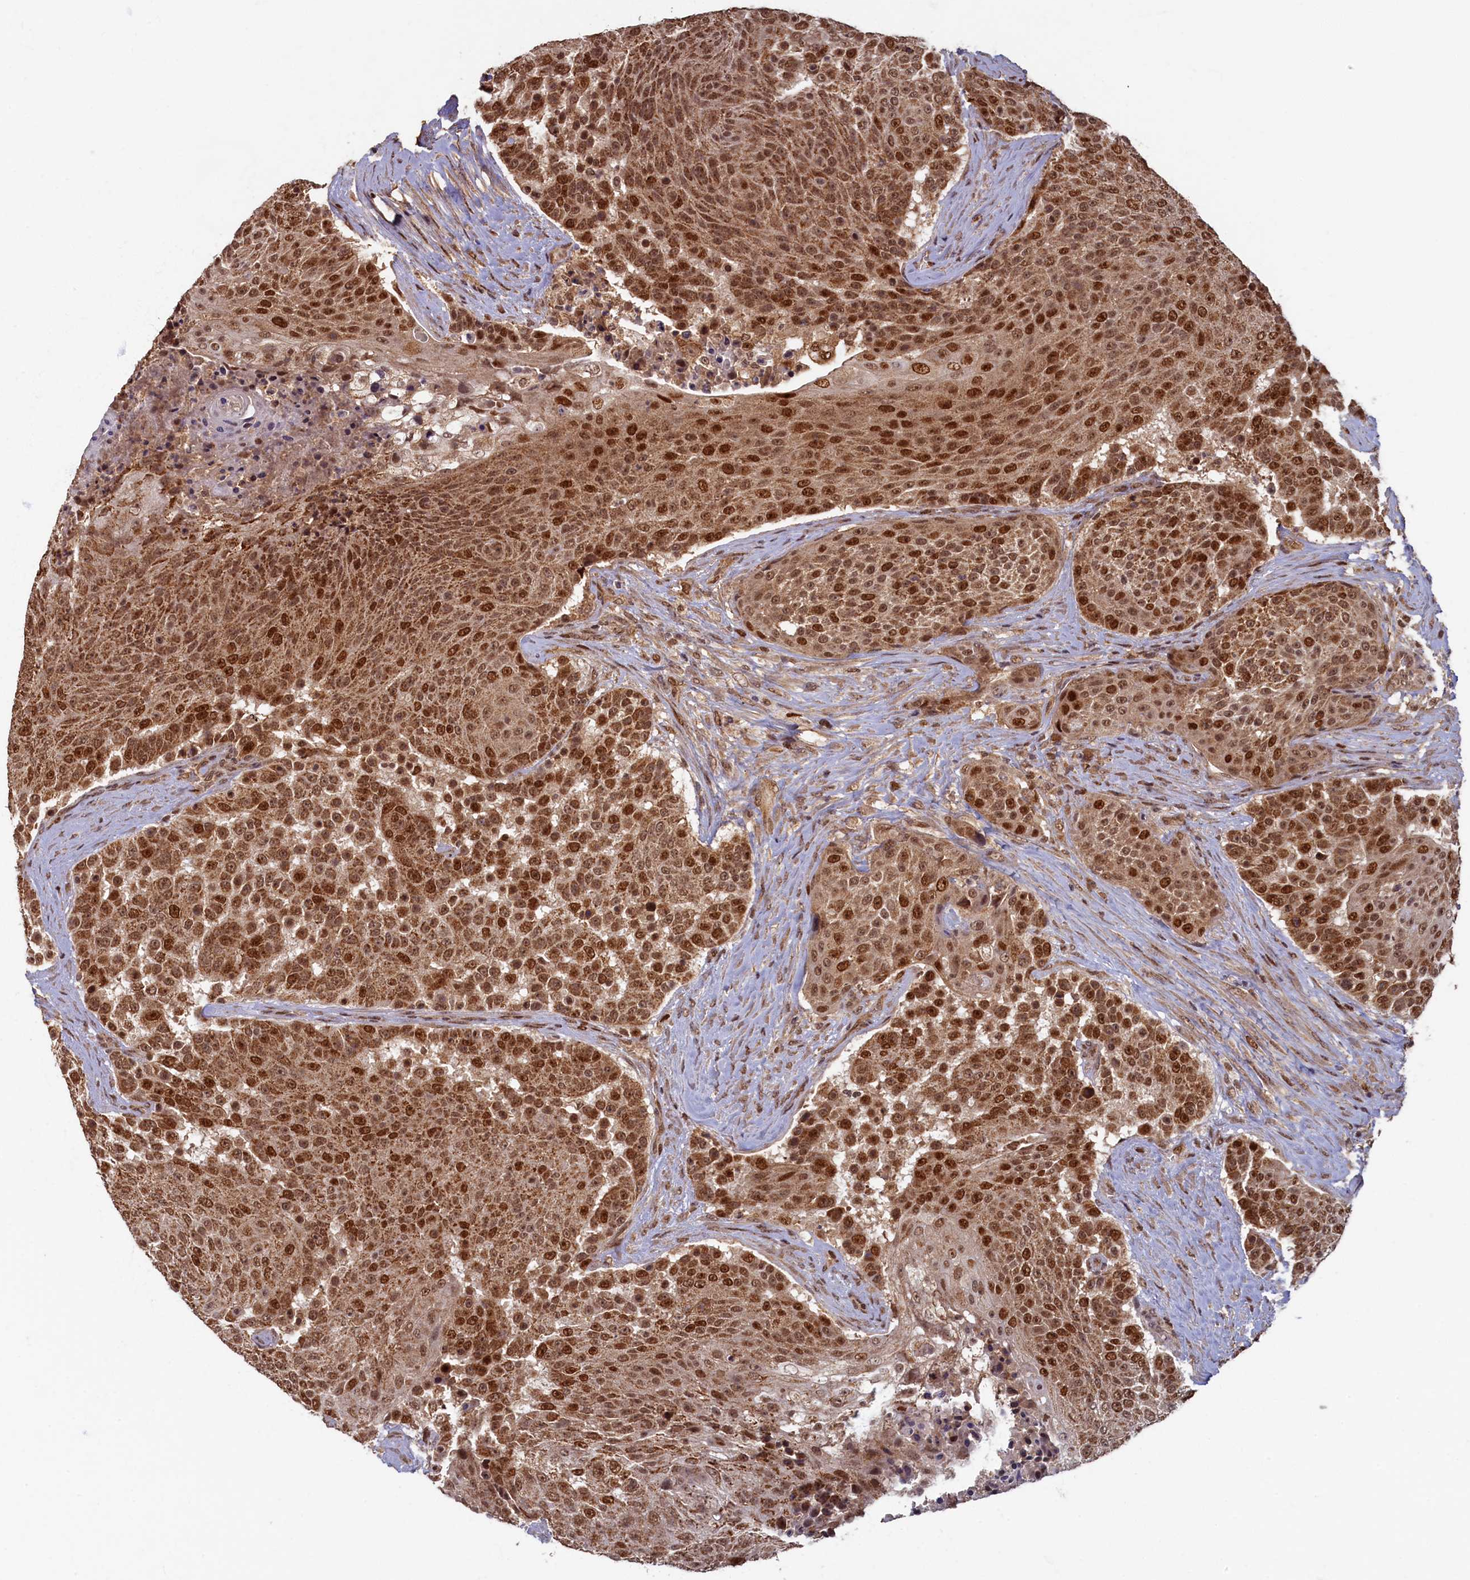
{"staining": {"intensity": "strong", "quantity": ">75%", "location": "cytoplasmic/membranous,nuclear"}, "tissue": "urothelial cancer", "cell_type": "Tumor cells", "image_type": "cancer", "snomed": [{"axis": "morphology", "description": "Urothelial carcinoma, High grade"}, {"axis": "topography", "description": "Urinary bladder"}], "caption": "Brown immunohistochemical staining in human urothelial cancer exhibits strong cytoplasmic/membranous and nuclear positivity in about >75% of tumor cells.", "gene": "BRCA1", "patient": {"sex": "female", "age": 63}}